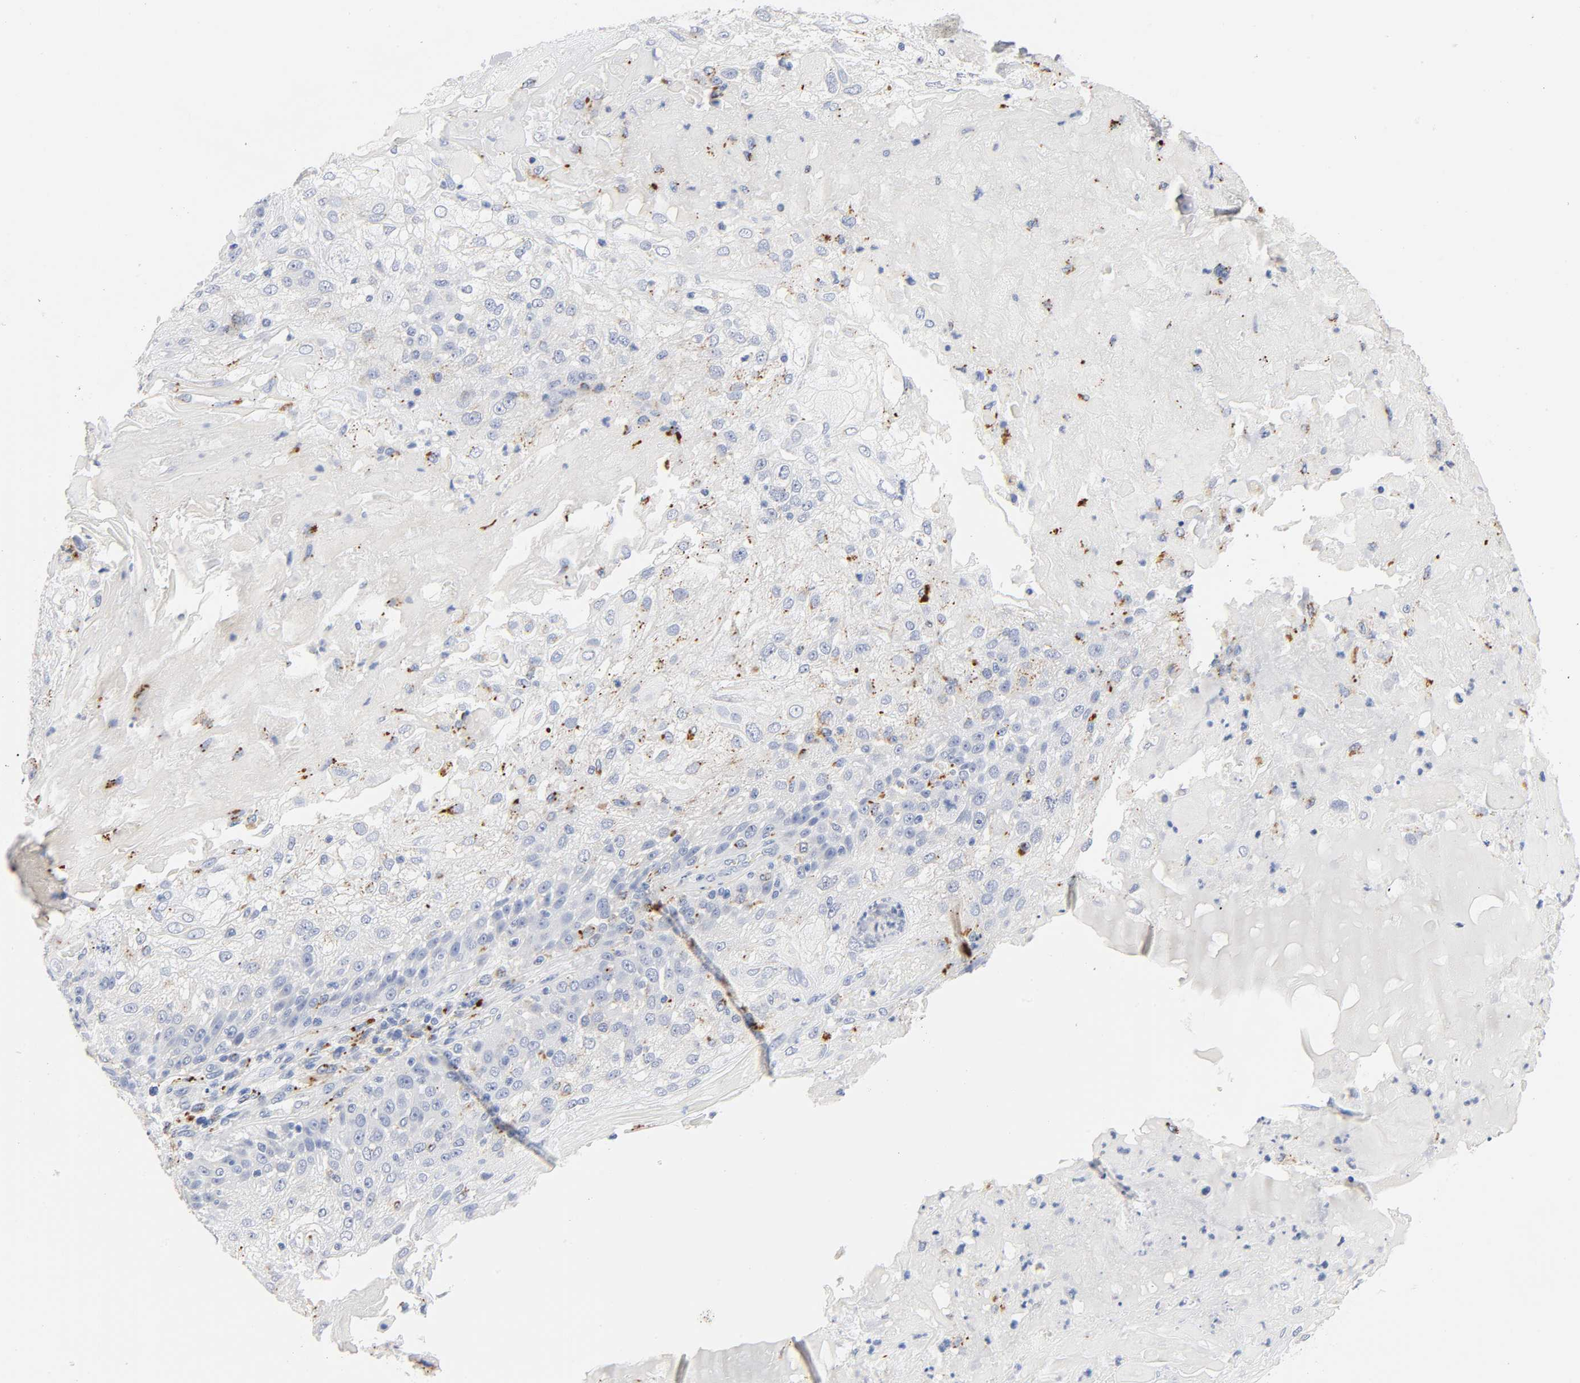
{"staining": {"intensity": "negative", "quantity": "none", "location": "none"}, "tissue": "skin cancer", "cell_type": "Tumor cells", "image_type": "cancer", "snomed": [{"axis": "morphology", "description": "Normal tissue, NOS"}, {"axis": "morphology", "description": "Squamous cell carcinoma, NOS"}, {"axis": "topography", "description": "Skin"}], "caption": "IHC histopathology image of human squamous cell carcinoma (skin) stained for a protein (brown), which shows no expression in tumor cells.", "gene": "PLP1", "patient": {"sex": "female", "age": 83}}